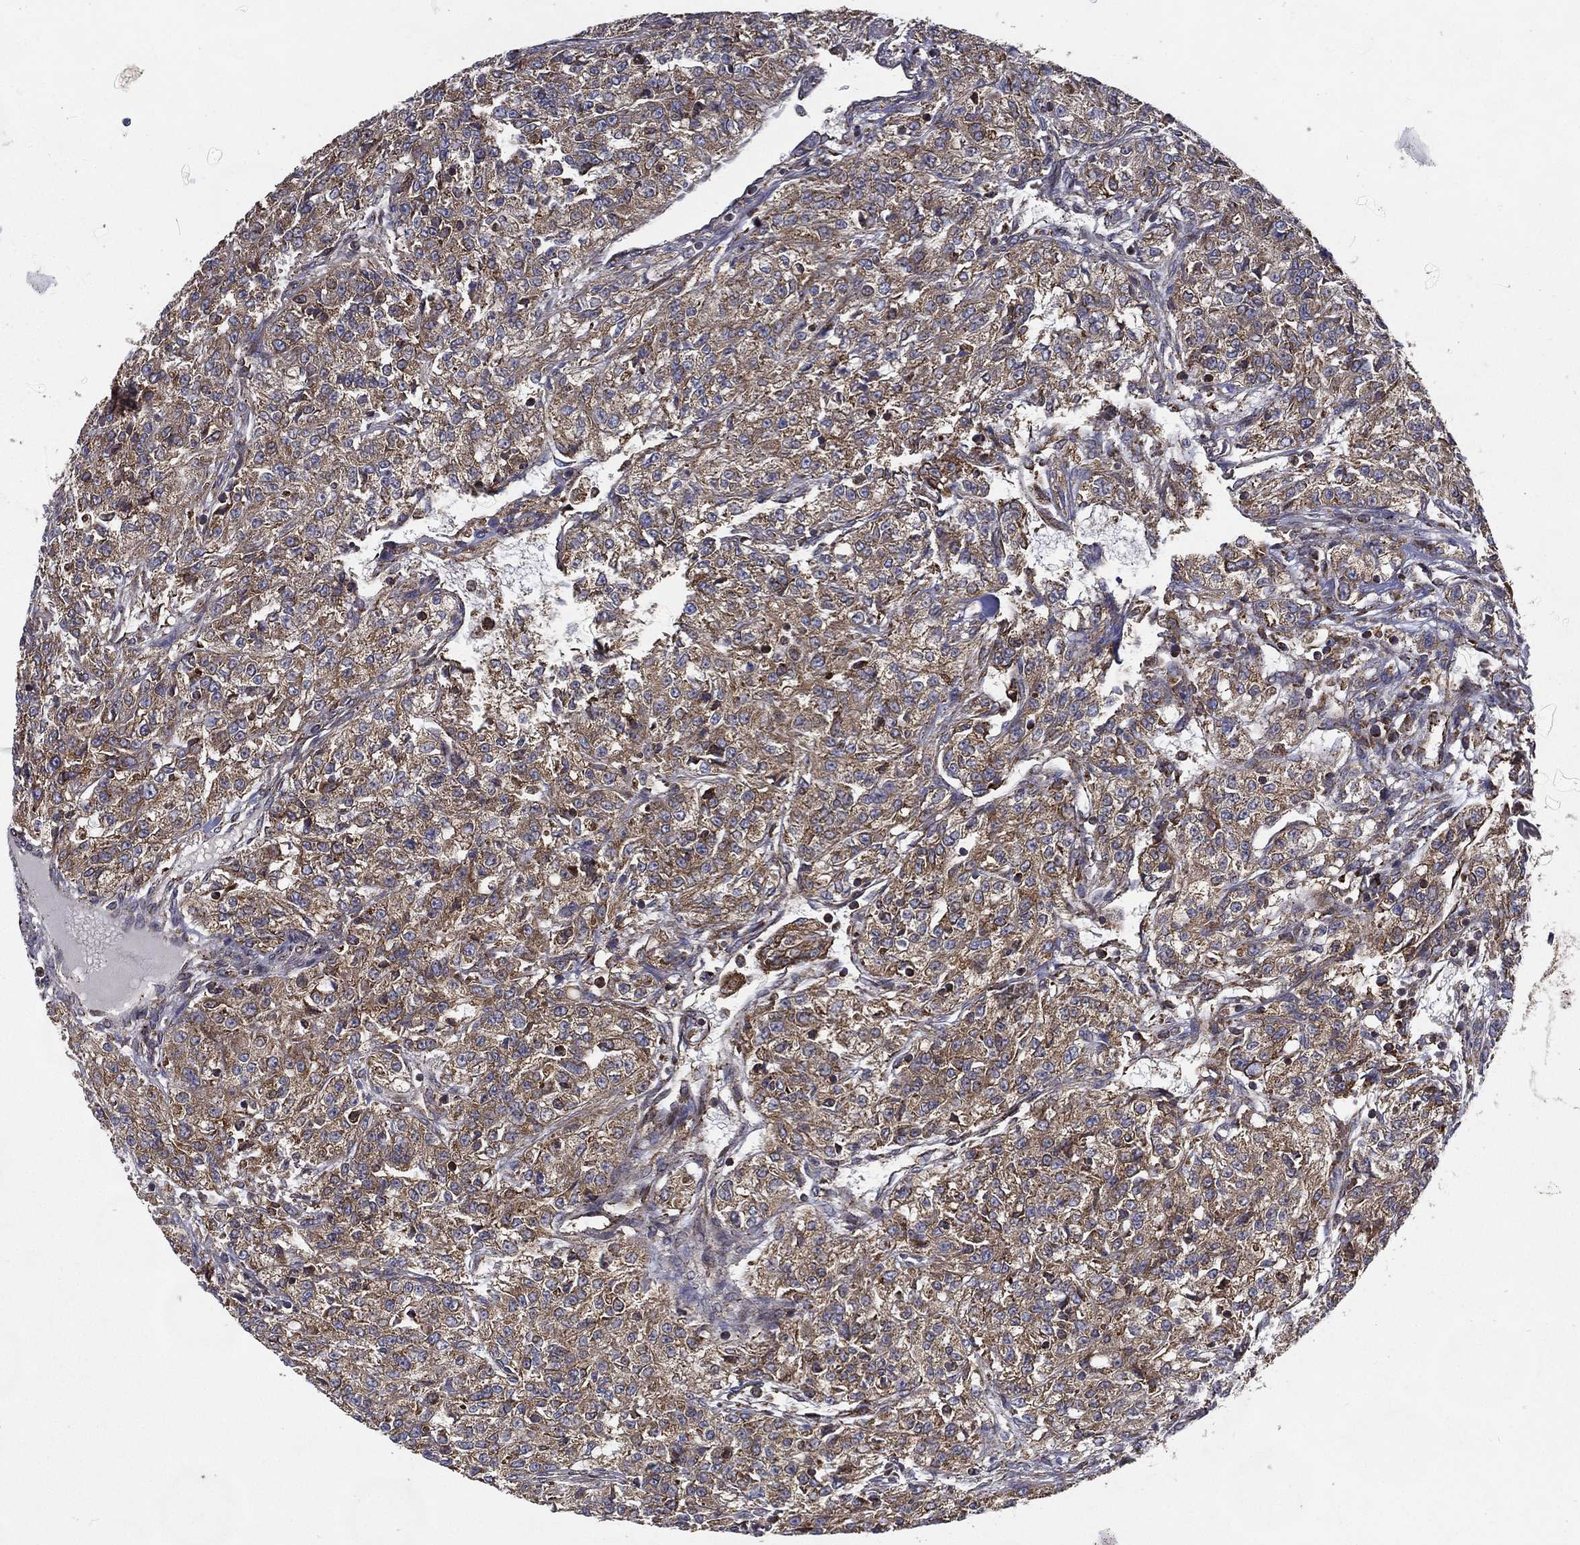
{"staining": {"intensity": "moderate", "quantity": "25%-75%", "location": "cytoplasmic/membranous"}, "tissue": "renal cancer", "cell_type": "Tumor cells", "image_type": "cancer", "snomed": [{"axis": "morphology", "description": "Adenocarcinoma, NOS"}, {"axis": "topography", "description": "Kidney"}], "caption": "Immunohistochemistry (IHC) (DAB (3,3'-diaminobenzidine)) staining of human adenocarcinoma (renal) exhibits moderate cytoplasmic/membranous protein positivity in approximately 25%-75% of tumor cells.", "gene": "MT-CYB", "patient": {"sex": "female", "age": 63}}